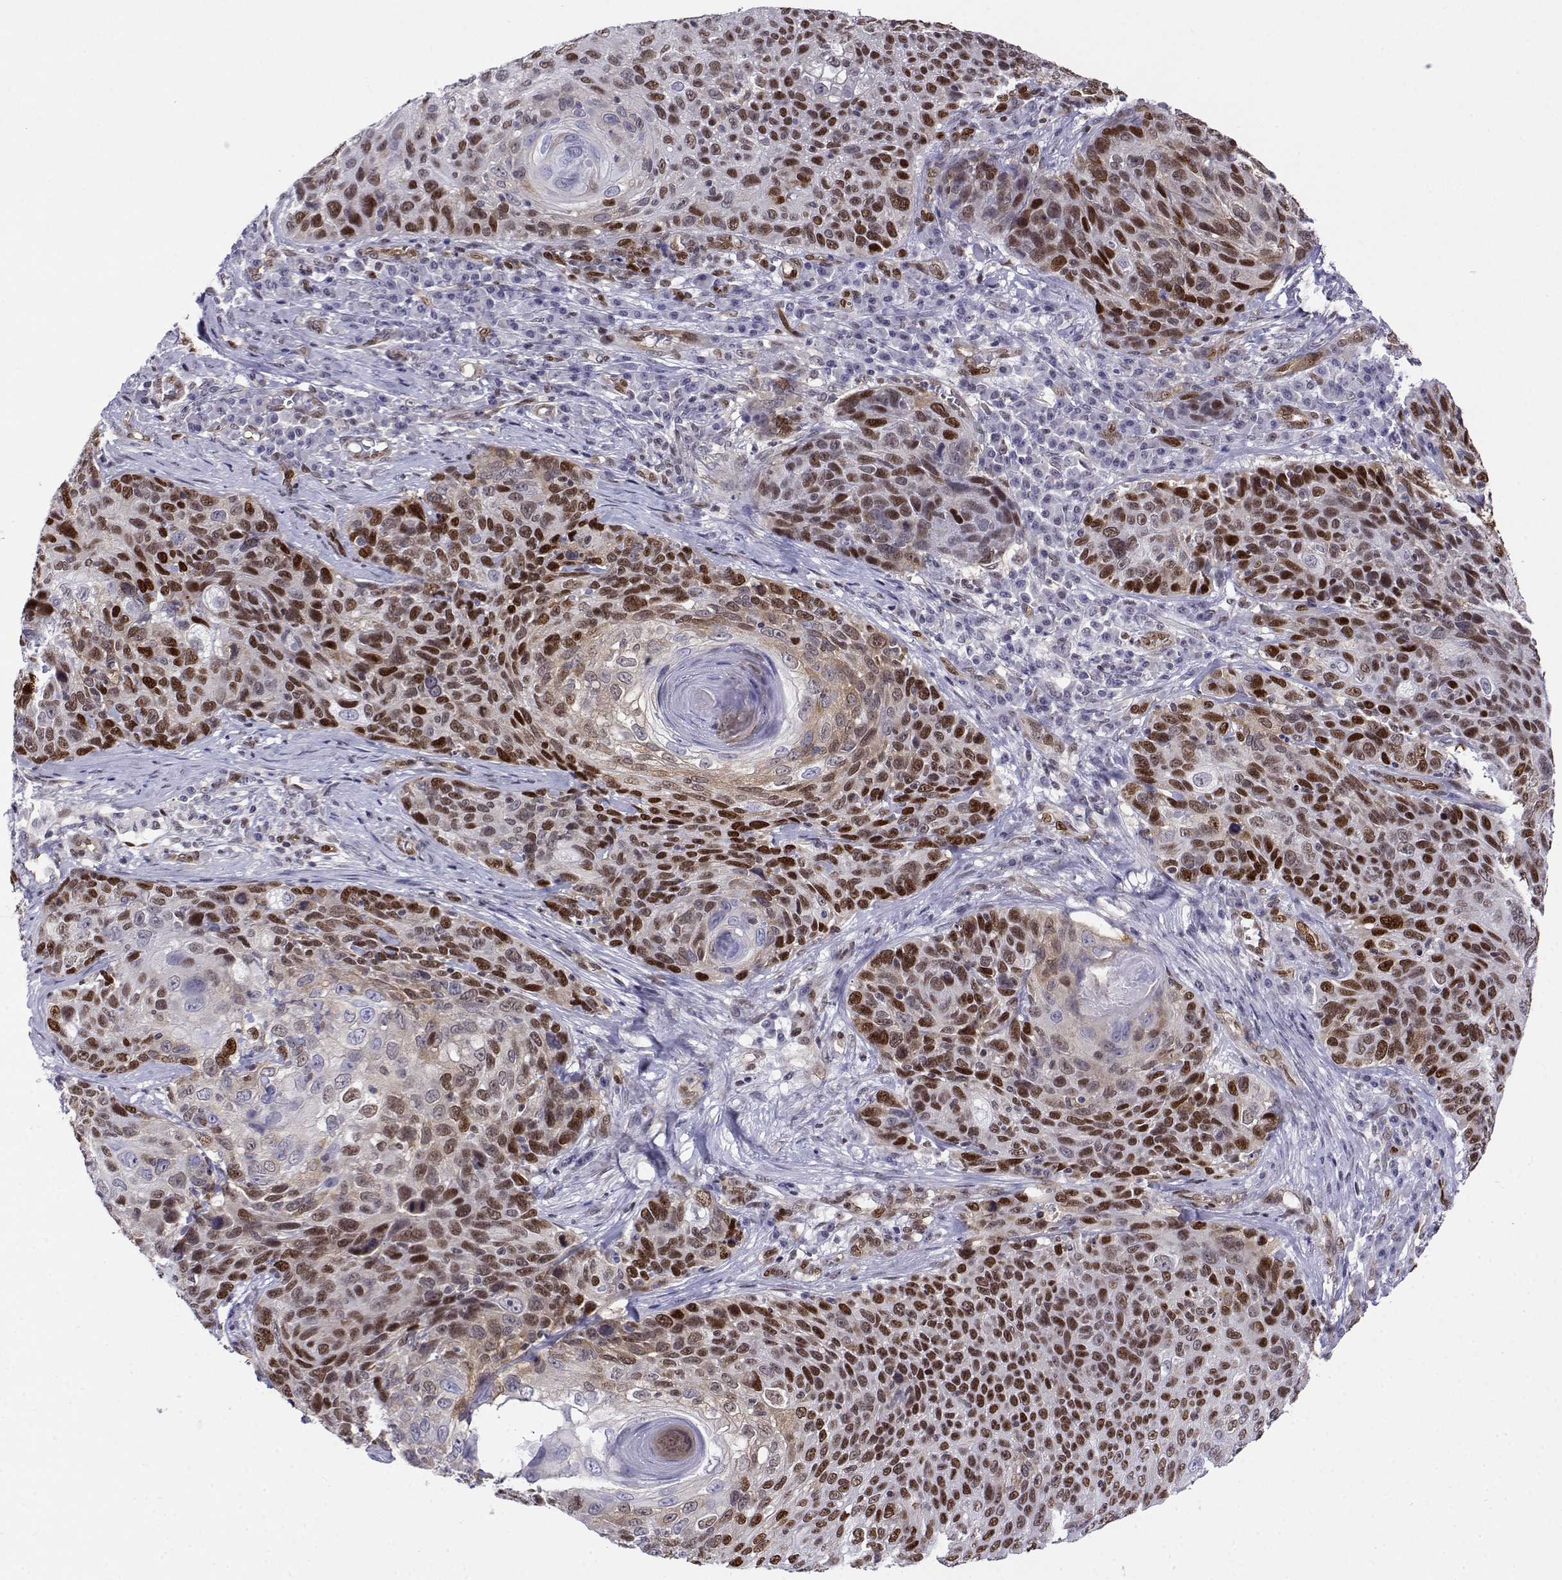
{"staining": {"intensity": "strong", "quantity": "25%-75%", "location": "nuclear"}, "tissue": "skin cancer", "cell_type": "Tumor cells", "image_type": "cancer", "snomed": [{"axis": "morphology", "description": "Squamous cell carcinoma, NOS"}, {"axis": "topography", "description": "Skin"}], "caption": "Brown immunohistochemical staining in squamous cell carcinoma (skin) displays strong nuclear expression in approximately 25%-75% of tumor cells.", "gene": "ERF", "patient": {"sex": "male", "age": 92}}